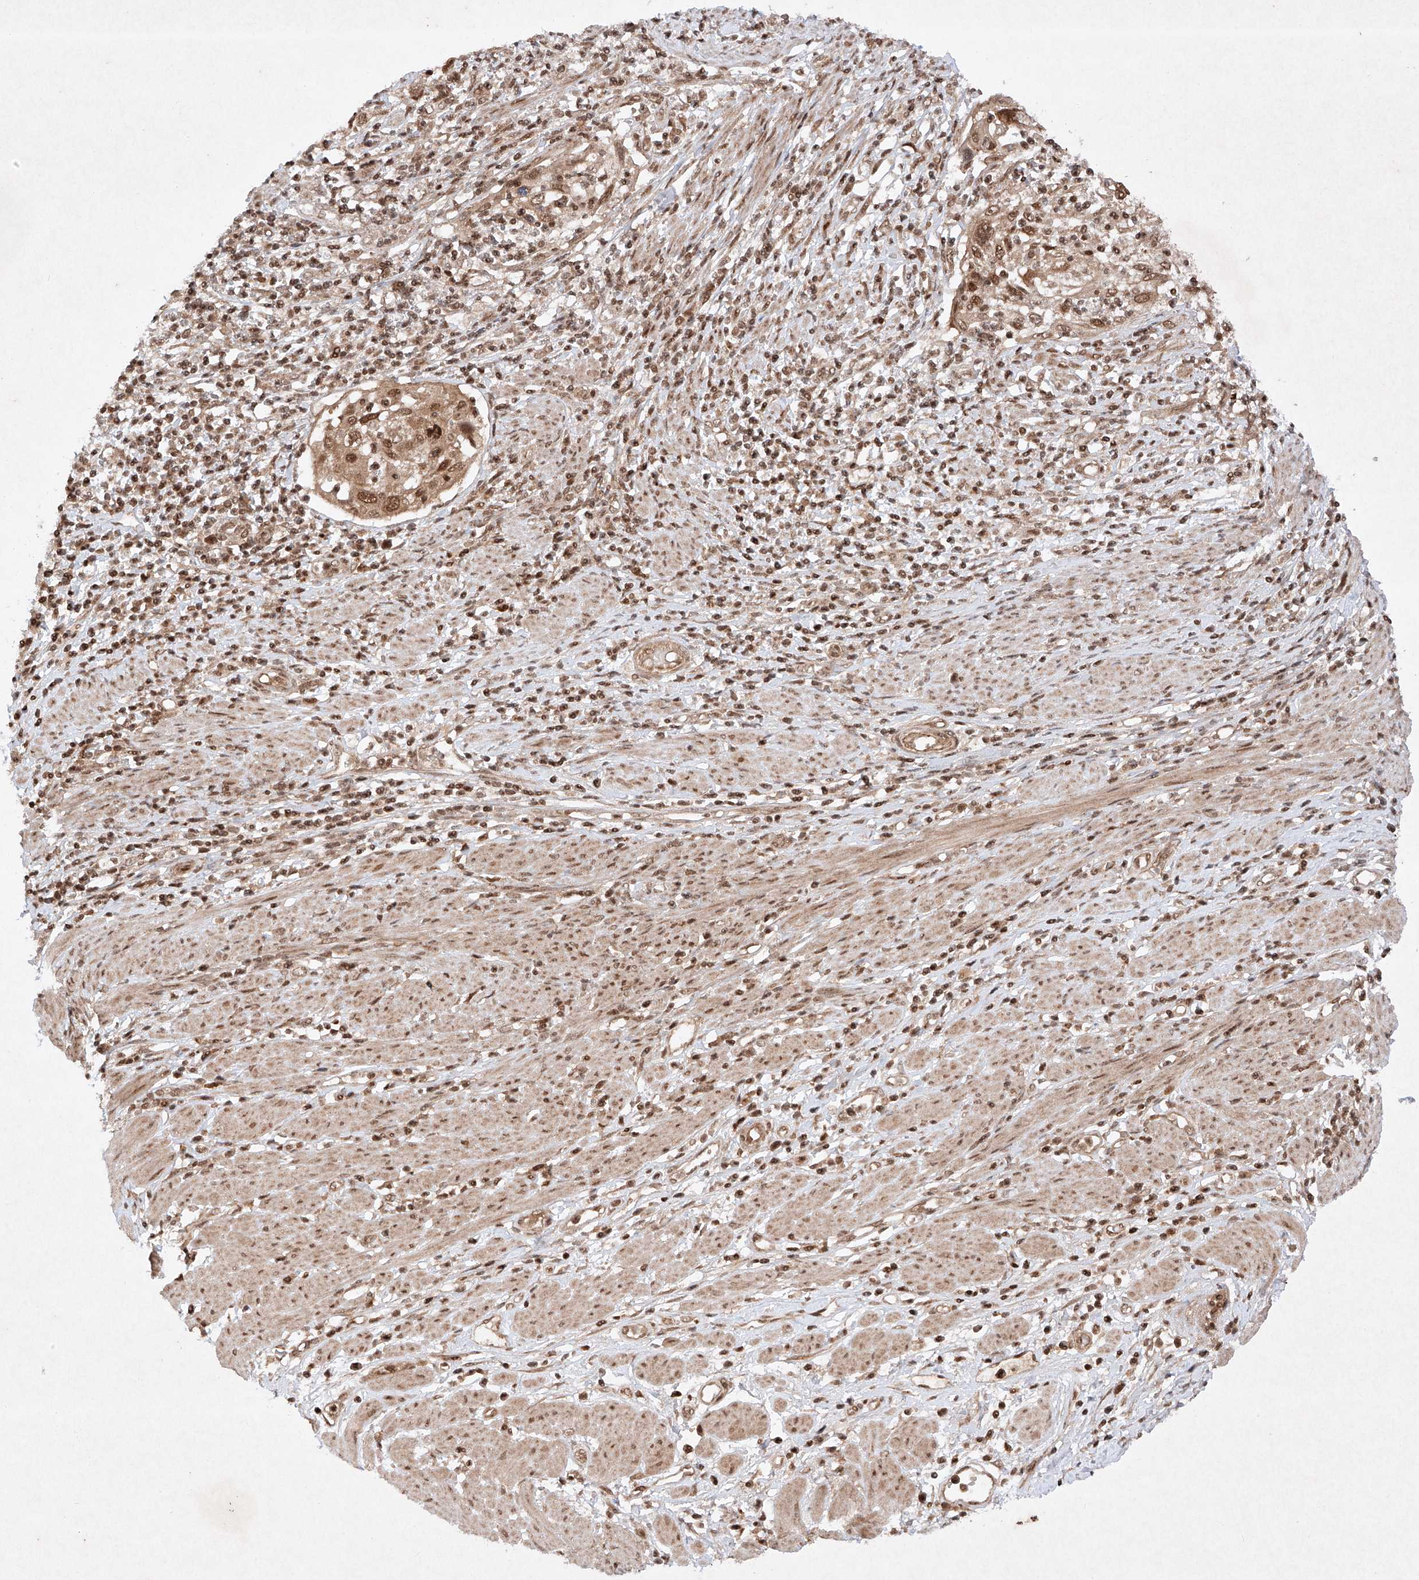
{"staining": {"intensity": "moderate", "quantity": ">75%", "location": "cytoplasmic/membranous,nuclear"}, "tissue": "cervical cancer", "cell_type": "Tumor cells", "image_type": "cancer", "snomed": [{"axis": "morphology", "description": "Squamous cell carcinoma, NOS"}, {"axis": "topography", "description": "Cervix"}], "caption": "This histopathology image displays cervical cancer (squamous cell carcinoma) stained with immunohistochemistry to label a protein in brown. The cytoplasmic/membranous and nuclear of tumor cells show moderate positivity for the protein. Nuclei are counter-stained blue.", "gene": "RNF31", "patient": {"sex": "female", "age": 70}}